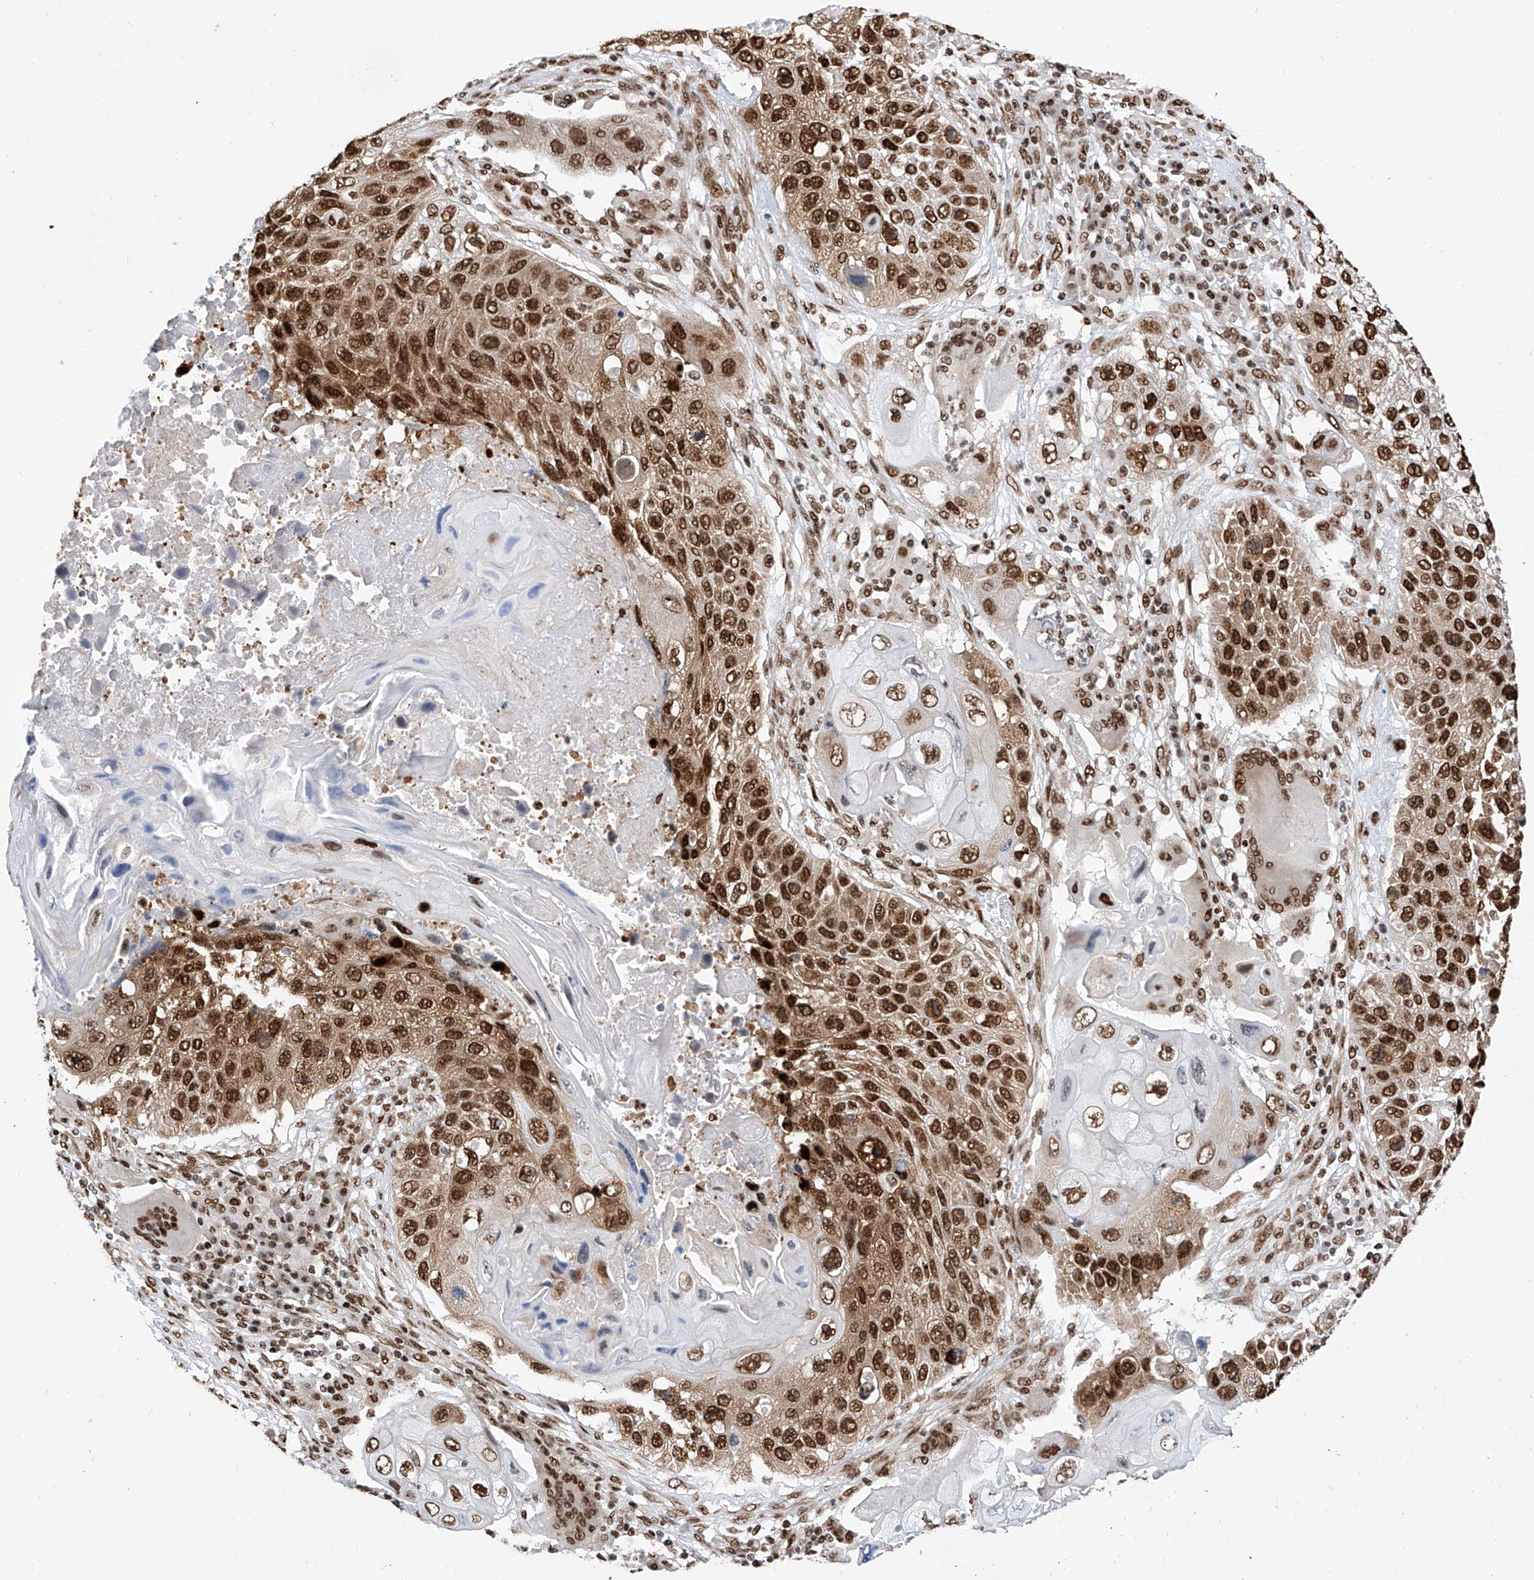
{"staining": {"intensity": "strong", "quantity": ">75%", "location": "nuclear"}, "tissue": "lung cancer", "cell_type": "Tumor cells", "image_type": "cancer", "snomed": [{"axis": "morphology", "description": "Squamous cell carcinoma, NOS"}, {"axis": "topography", "description": "Lung"}], "caption": "Immunohistochemistry (IHC) (DAB (3,3'-diaminobenzidine)) staining of human lung cancer (squamous cell carcinoma) displays strong nuclear protein expression in about >75% of tumor cells.", "gene": "SRSF6", "patient": {"sex": "male", "age": 61}}